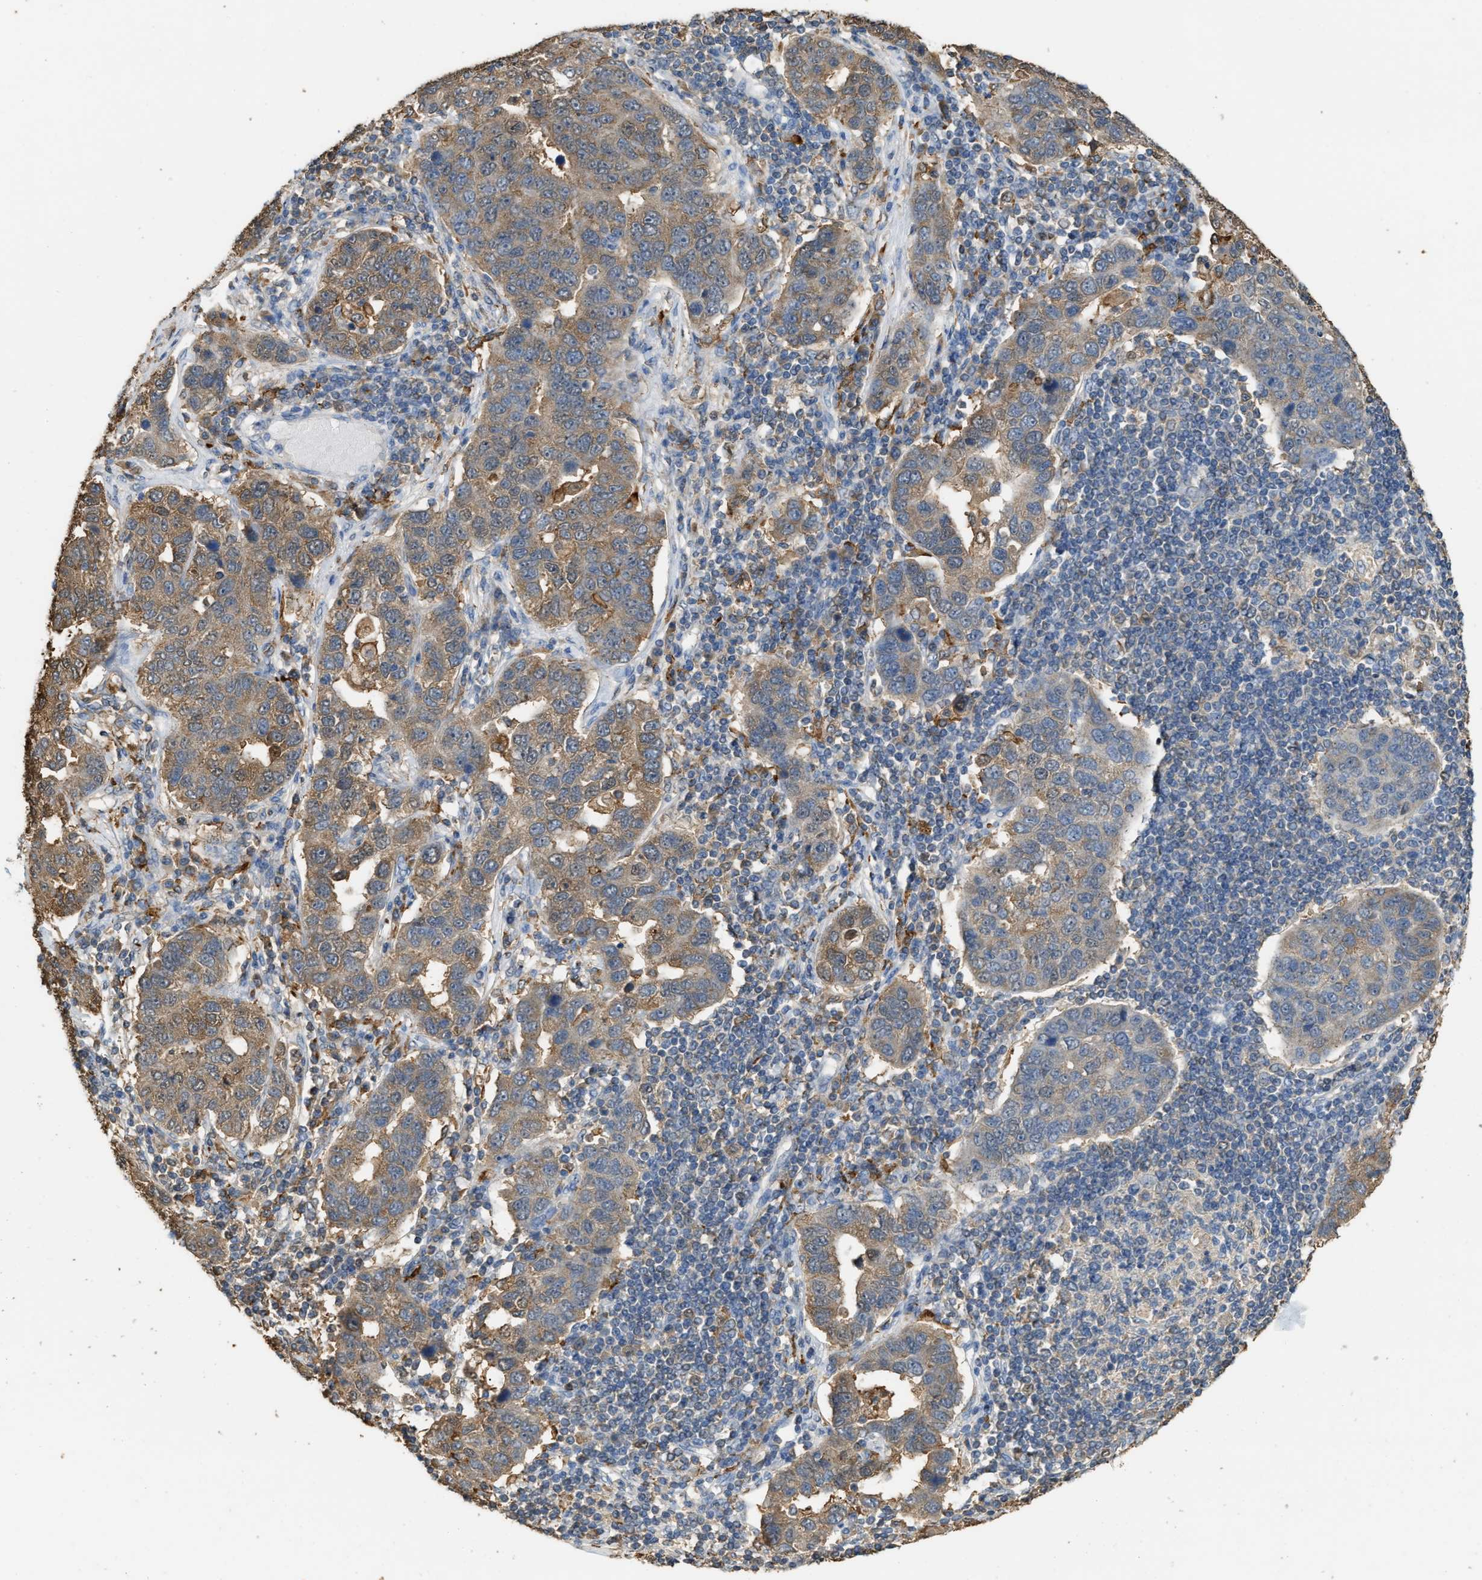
{"staining": {"intensity": "moderate", "quantity": ">75%", "location": "cytoplasmic/membranous"}, "tissue": "pancreatic cancer", "cell_type": "Tumor cells", "image_type": "cancer", "snomed": [{"axis": "morphology", "description": "Adenocarcinoma, NOS"}, {"axis": "topography", "description": "Pancreas"}], "caption": "Immunohistochemical staining of pancreatic cancer (adenocarcinoma) exhibits medium levels of moderate cytoplasmic/membranous protein positivity in about >75% of tumor cells. Immunohistochemistry (ihc) stains the protein of interest in brown and the nuclei are stained blue.", "gene": "GCN1", "patient": {"sex": "female", "age": 61}}